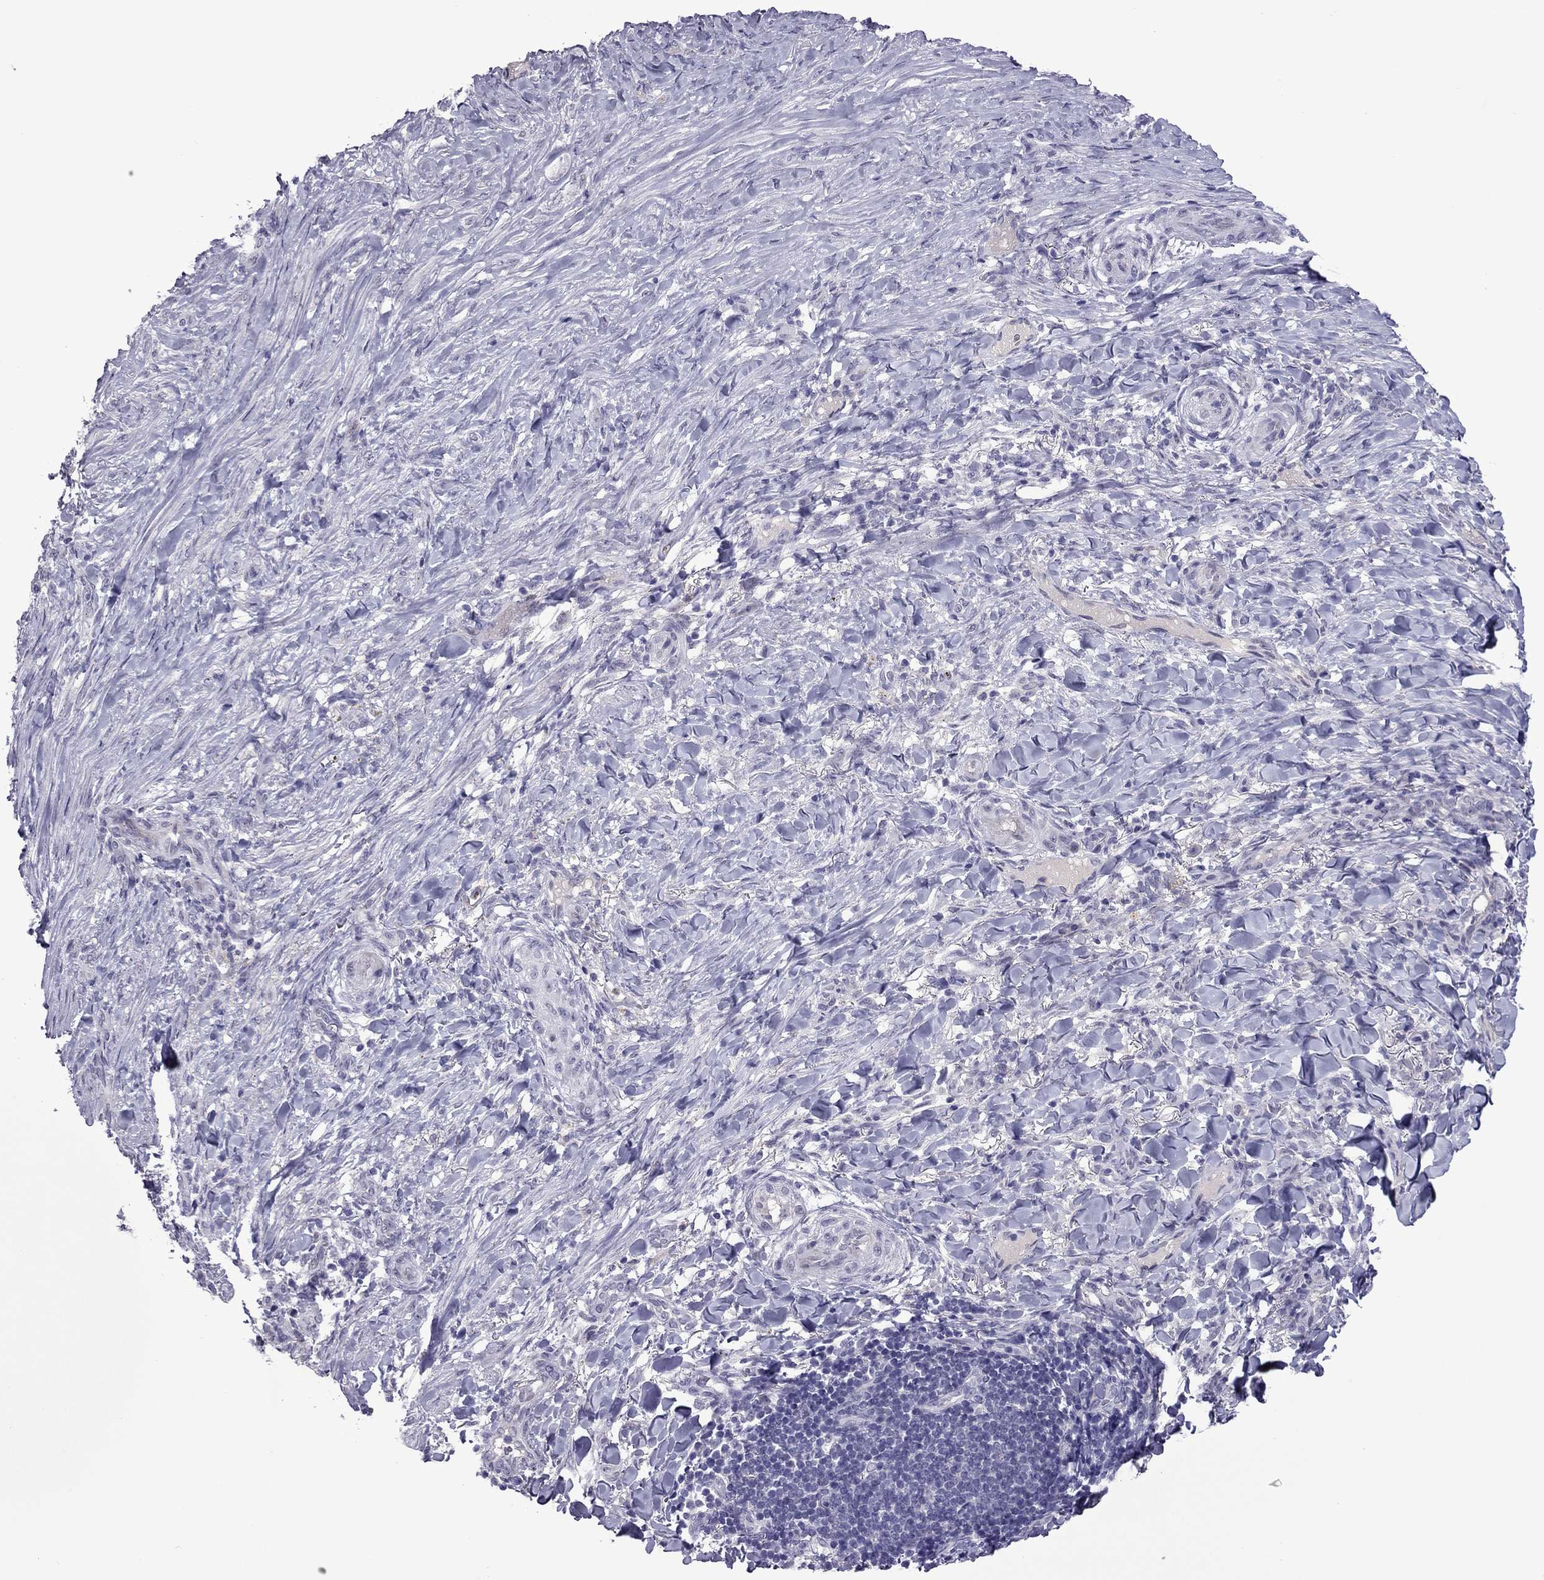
{"staining": {"intensity": "negative", "quantity": "none", "location": "none"}, "tissue": "skin cancer", "cell_type": "Tumor cells", "image_type": "cancer", "snomed": [{"axis": "morphology", "description": "Basal cell carcinoma"}, {"axis": "topography", "description": "Skin"}], "caption": "Micrograph shows no protein staining in tumor cells of skin cancer tissue. Nuclei are stained in blue.", "gene": "MYBPH", "patient": {"sex": "female", "age": 69}}